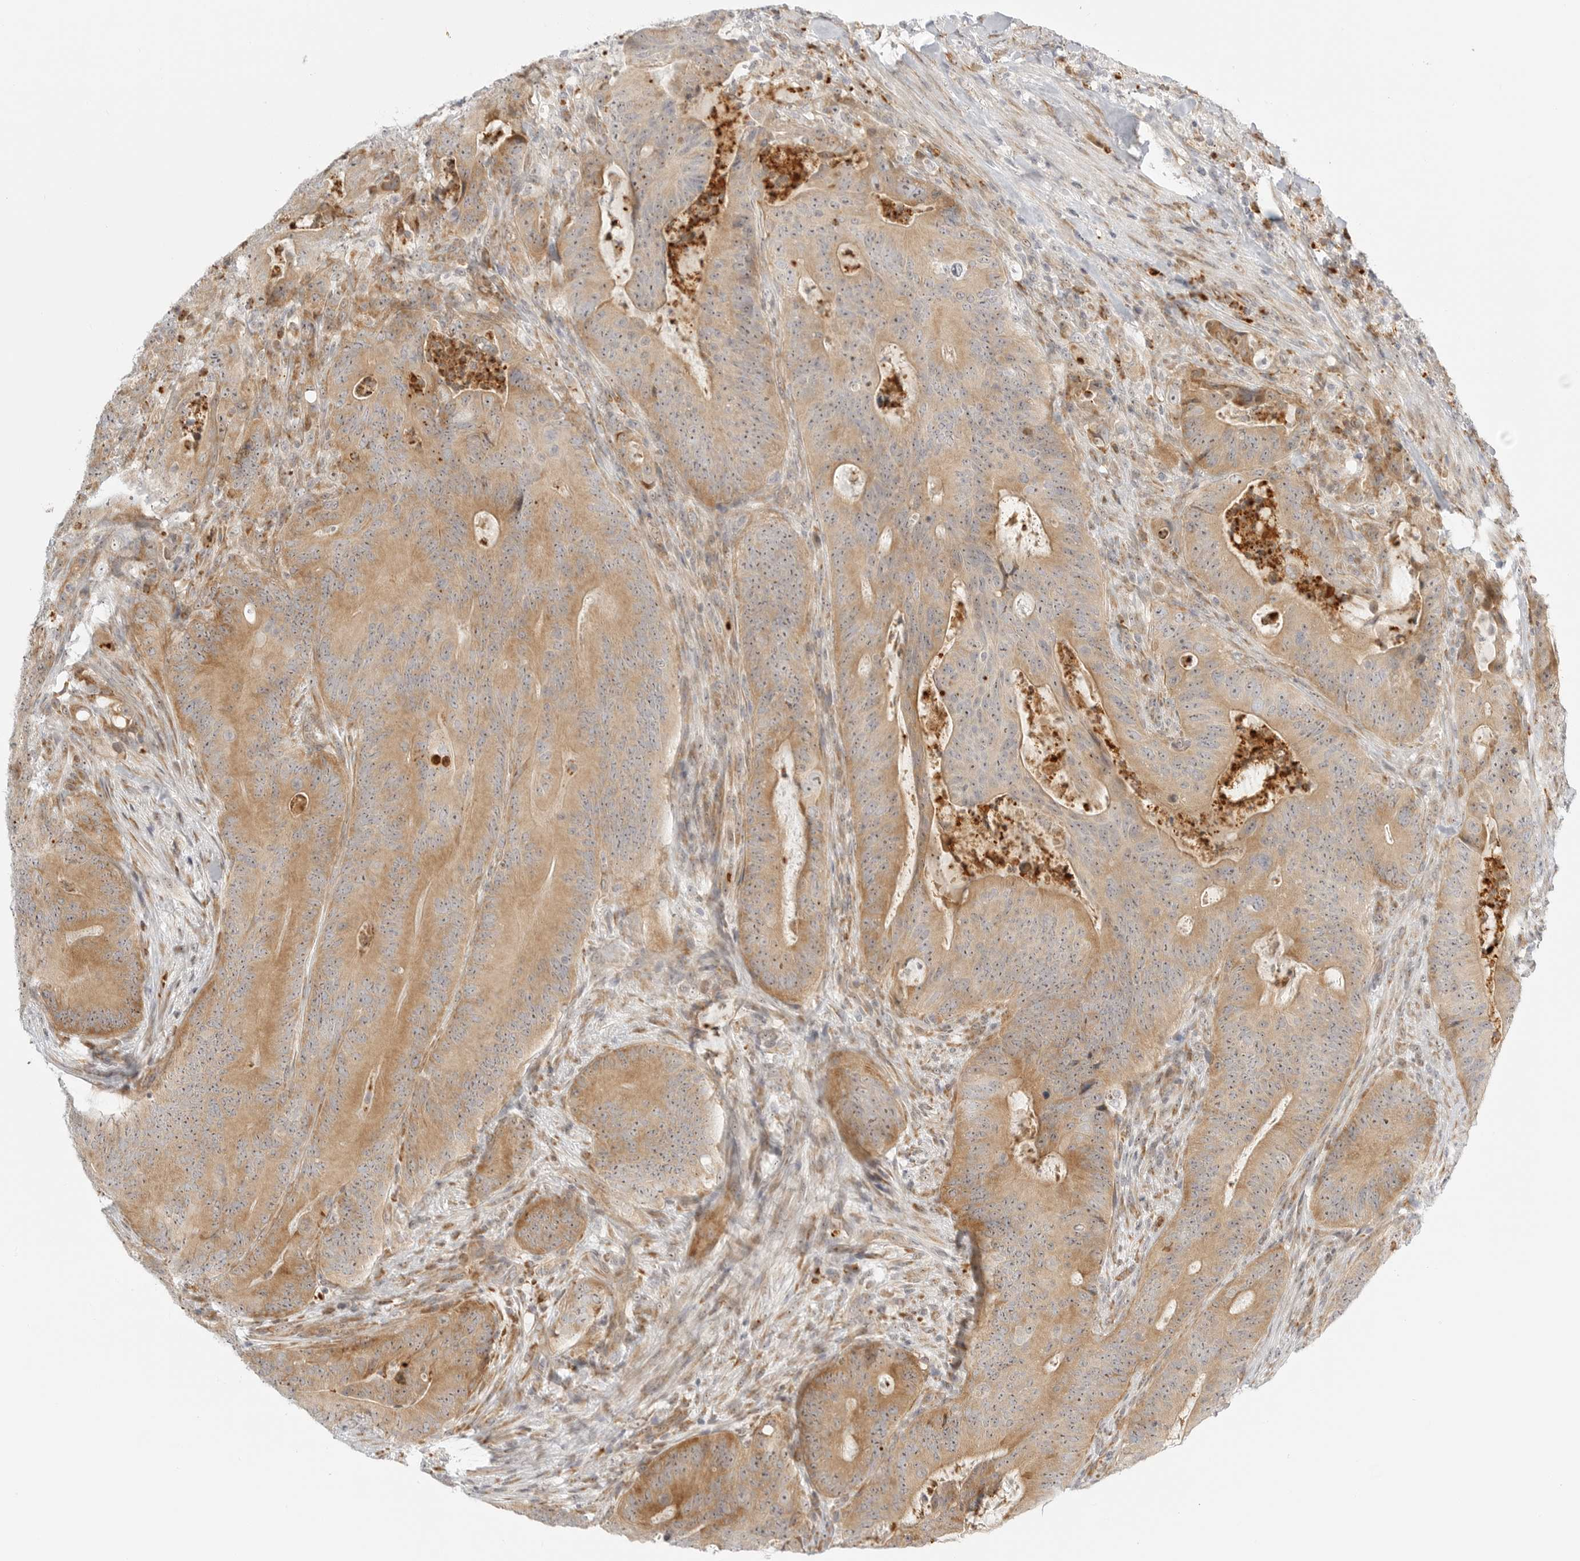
{"staining": {"intensity": "moderate", "quantity": ">75%", "location": "cytoplasmic/membranous,nuclear"}, "tissue": "colorectal cancer", "cell_type": "Tumor cells", "image_type": "cancer", "snomed": [{"axis": "morphology", "description": "Normal tissue, NOS"}, {"axis": "topography", "description": "Colon"}], "caption": "Immunohistochemistry (IHC) histopathology image of human colorectal cancer stained for a protein (brown), which exhibits medium levels of moderate cytoplasmic/membranous and nuclear expression in approximately >75% of tumor cells.", "gene": "DSCC1", "patient": {"sex": "female", "age": 82}}